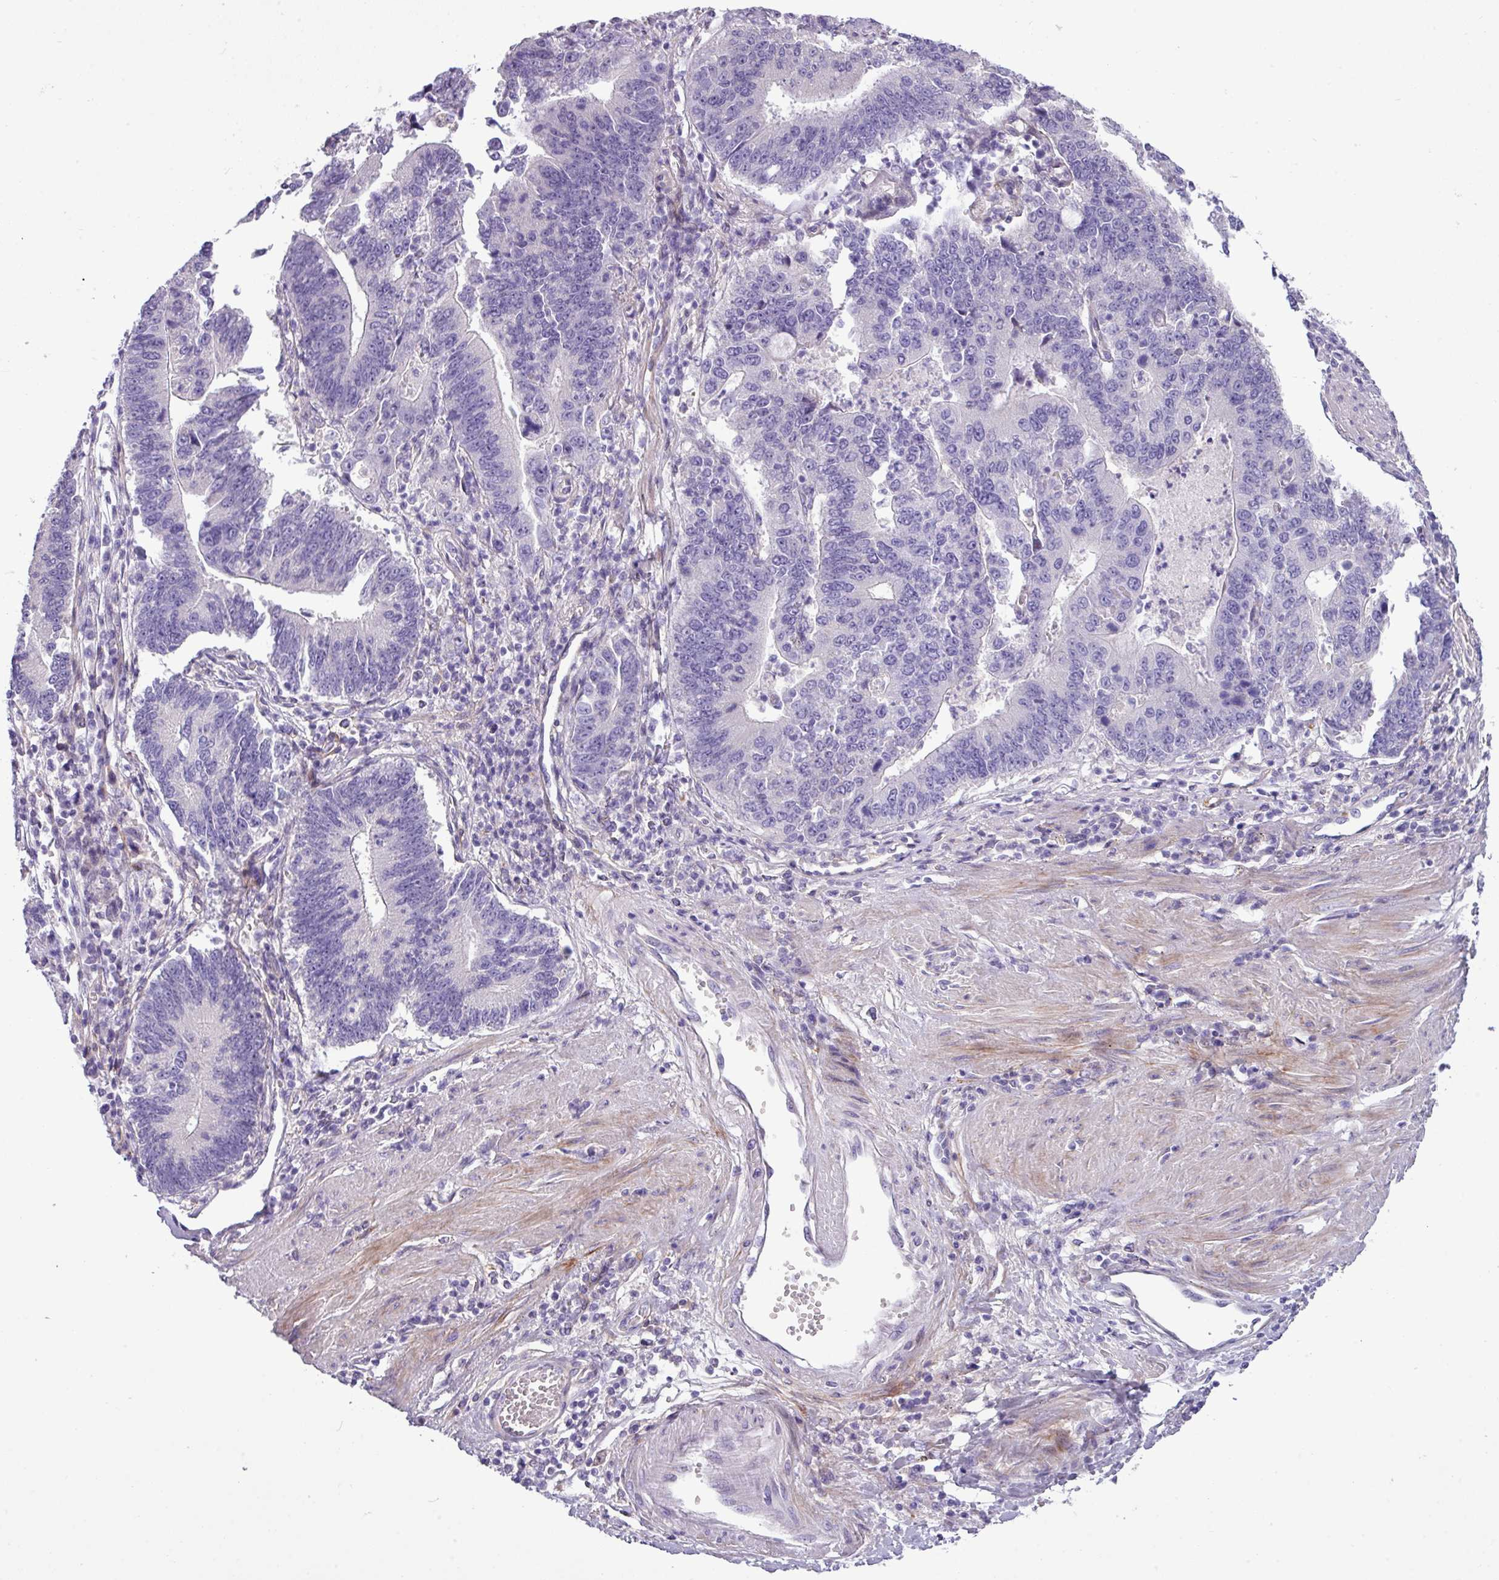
{"staining": {"intensity": "negative", "quantity": "none", "location": "none"}, "tissue": "stomach cancer", "cell_type": "Tumor cells", "image_type": "cancer", "snomed": [{"axis": "morphology", "description": "Adenocarcinoma, NOS"}, {"axis": "topography", "description": "Stomach"}], "caption": "There is no significant positivity in tumor cells of adenocarcinoma (stomach).", "gene": "KIRREL3", "patient": {"sex": "male", "age": 59}}